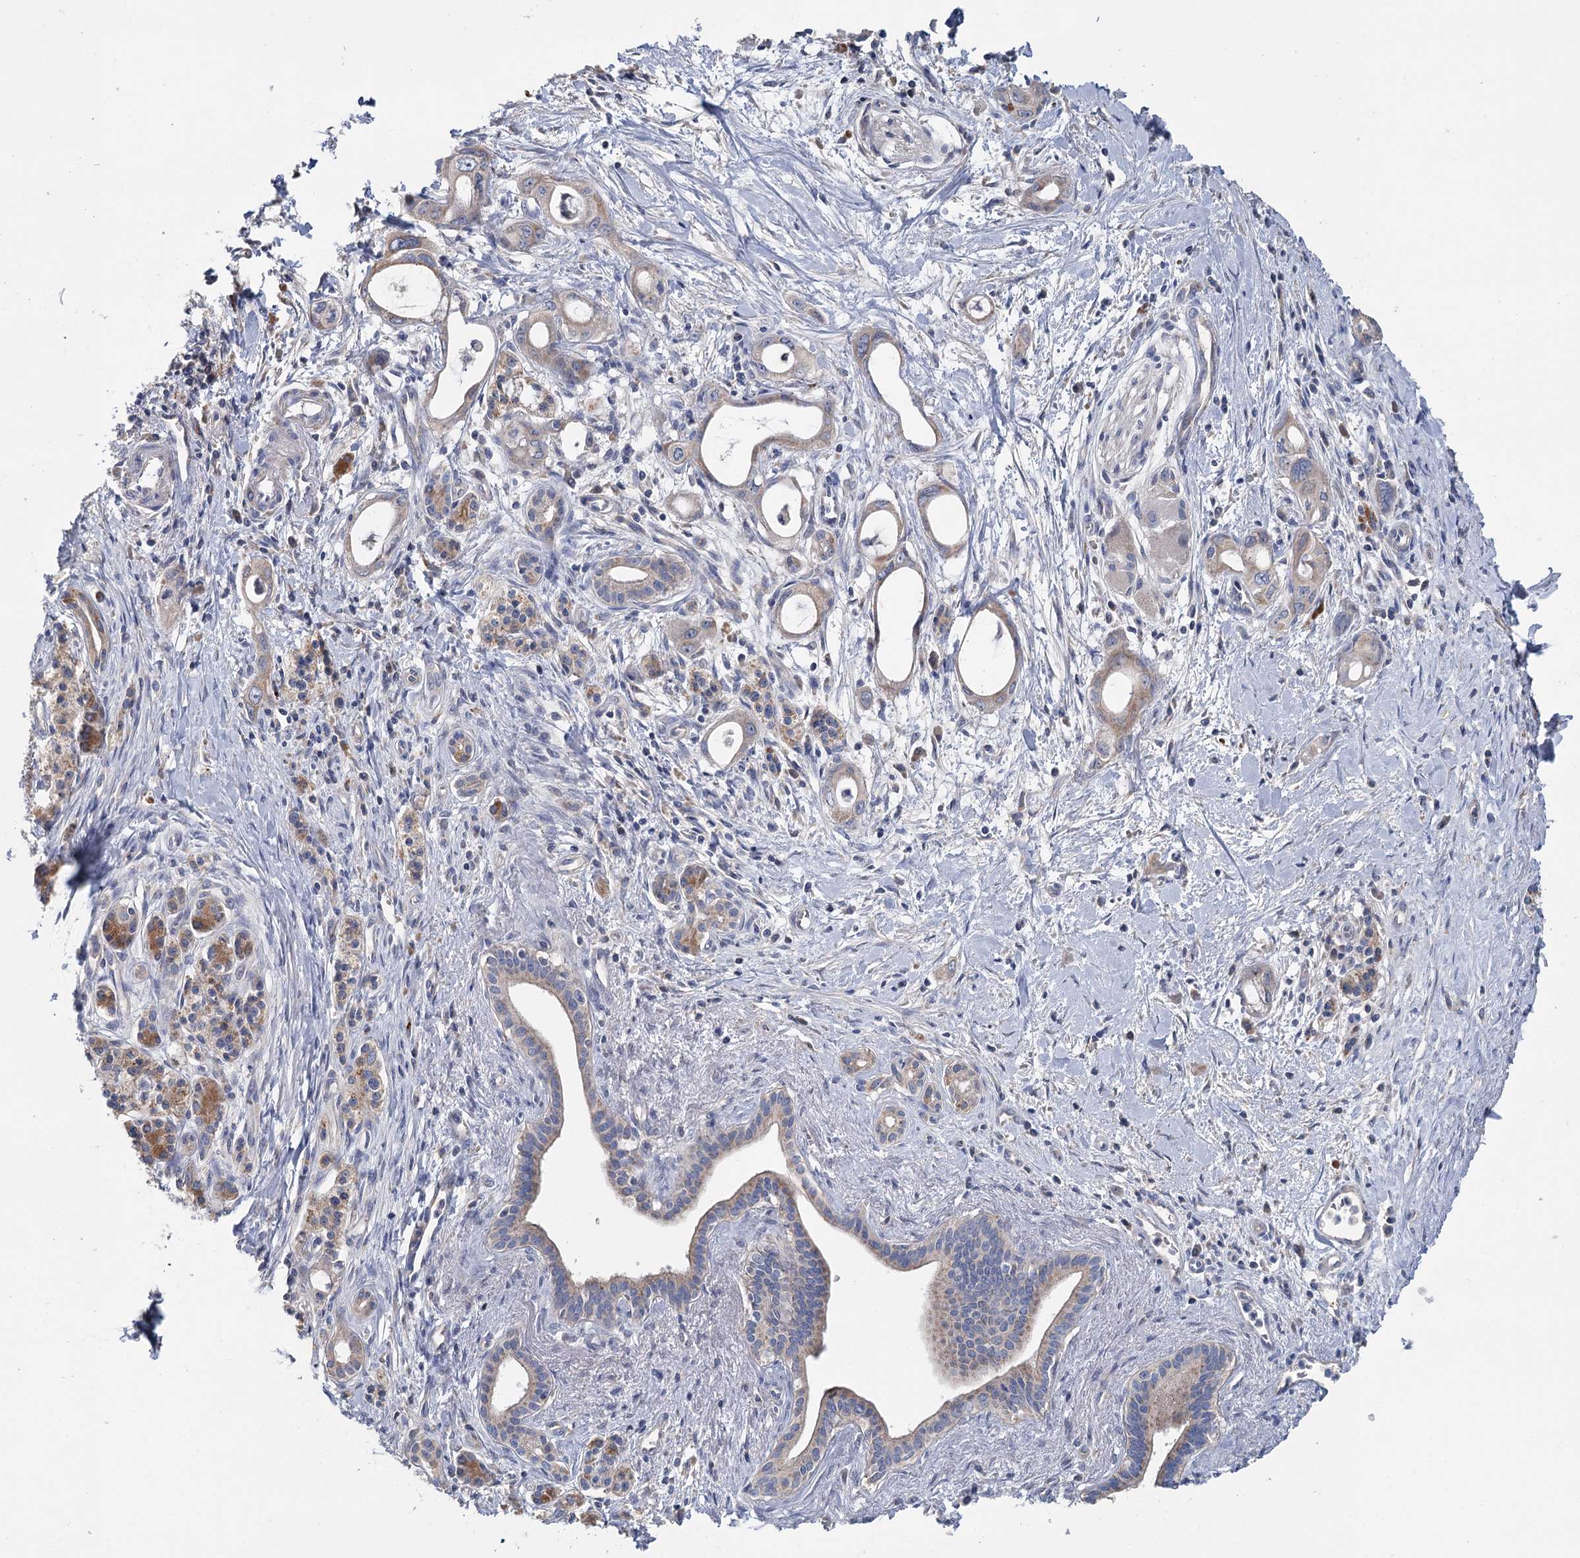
{"staining": {"intensity": "weak", "quantity": "25%-75%", "location": "cytoplasmic/membranous"}, "tissue": "pancreatic cancer", "cell_type": "Tumor cells", "image_type": "cancer", "snomed": [{"axis": "morphology", "description": "Adenocarcinoma, NOS"}, {"axis": "topography", "description": "Pancreas"}], "caption": "The photomicrograph demonstrates a brown stain indicating the presence of a protein in the cytoplasmic/membranous of tumor cells in pancreatic adenocarcinoma.", "gene": "ANKRD16", "patient": {"sex": "male", "age": 72}}